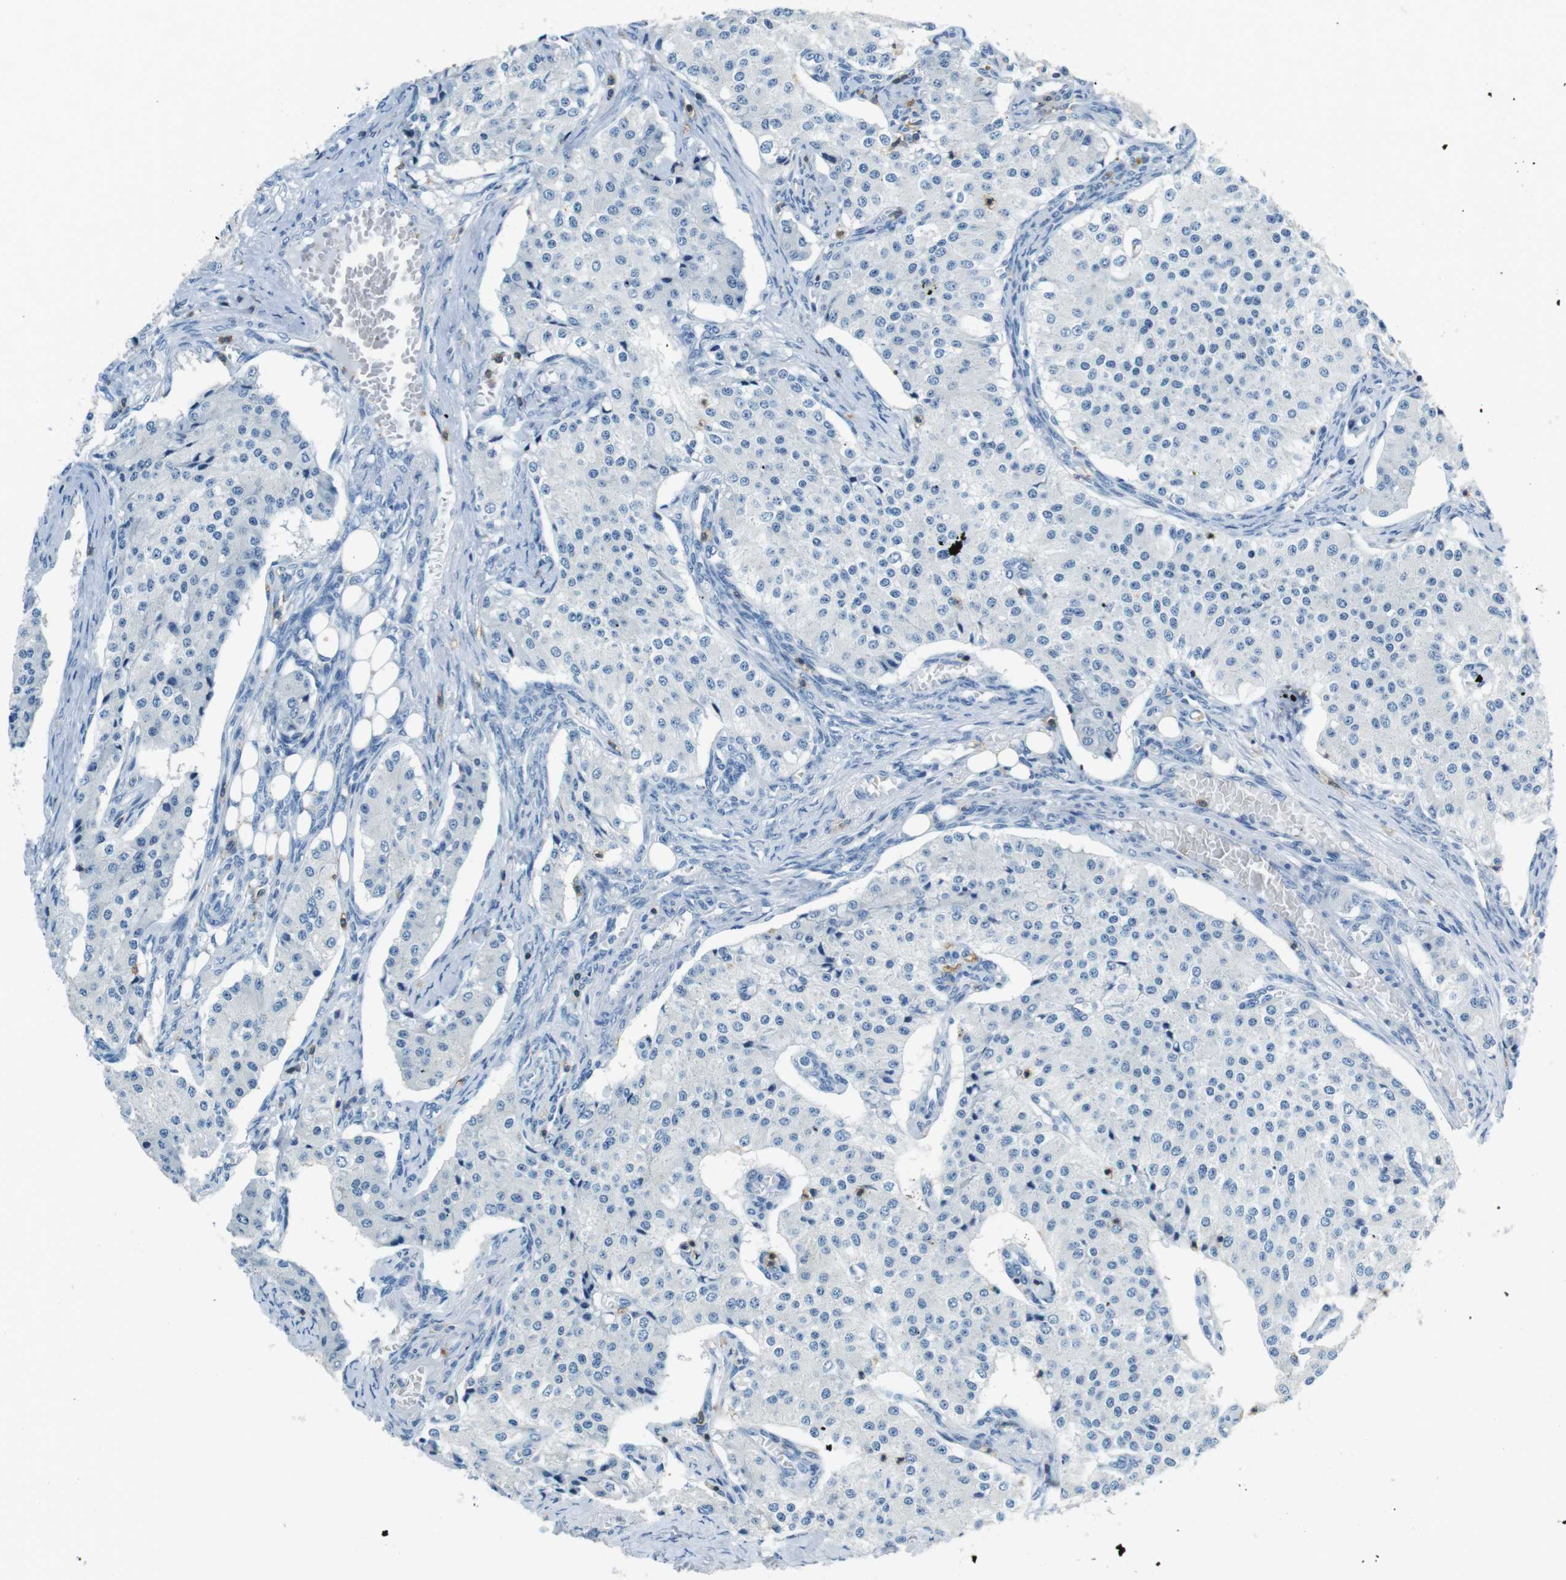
{"staining": {"intensity": "negative", "quantity": "none", "location": "none"}, "tissue": "carcinoid", "cell_type": "Tumor cells", "image_type": "cancer", "snomed": [{"axis": "morphology", "description": "Carcinoid, malignant, NOS"}, {"axis": "topography", "description": "Colon"}], "caption": "The immunohistochemistry image has no significant positivity in tumor cells of carcinoid tissue.", "gene": "LAT", "patient": {"sex": "female", "age": 52}}